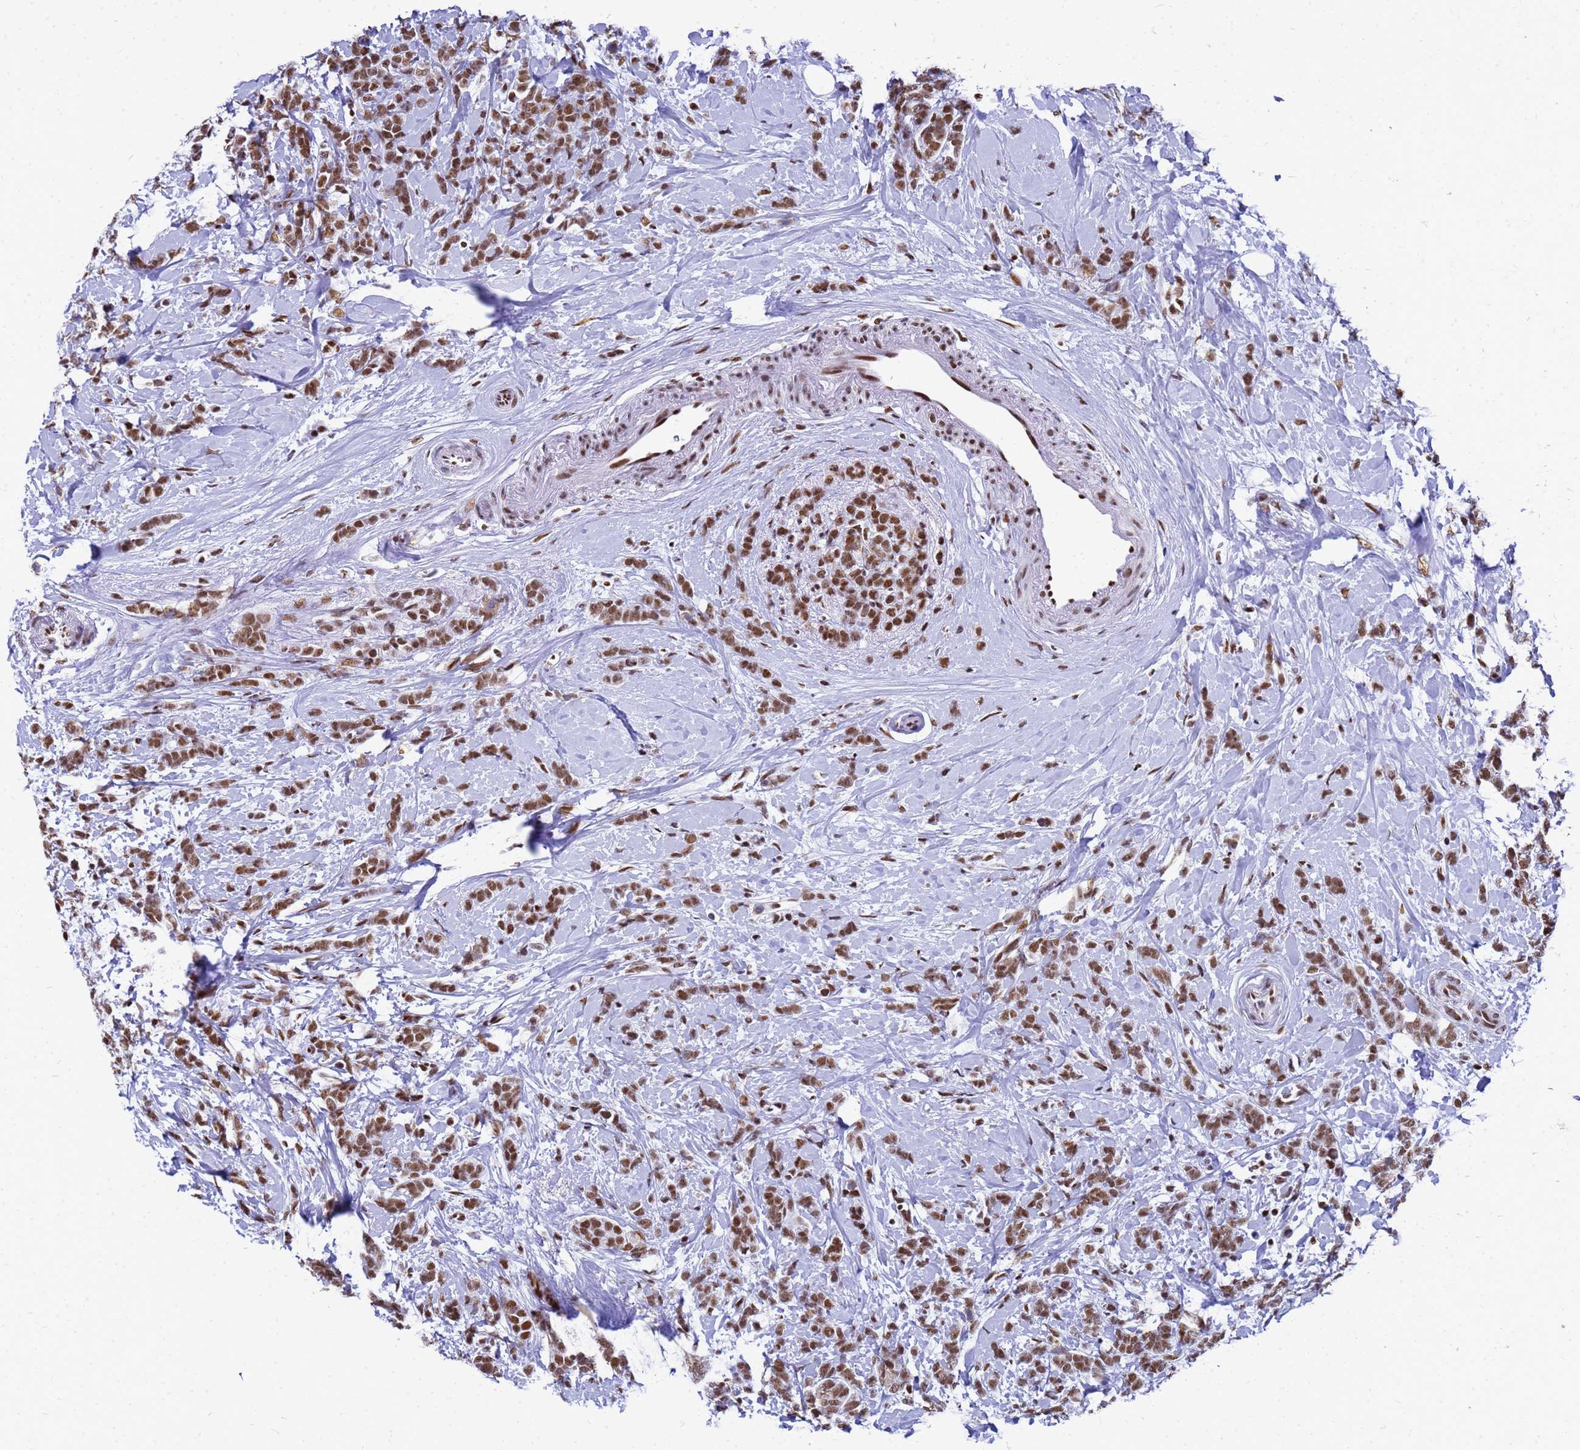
{"staining": {"intensity": "moderate", "quantity": ">75%", "location": "nuclear"}, "tissue": "breast cancer", "cell_type": "Tumor cells", "image_type": "cancer", "snomed": [{"axis": "morphology", "description": "Lobular carcinoma"}, {"axis": "topography", "description": "Breast"}], "caption": "Breast cancer (lobular carcinoma) was stained to show a protein in brown. There is medium levels of moderate nuclear positivity in about >75% of tumor cells. The staining is performed using DAB (3,3'-diaminobenzidine) brown chromogen to label protein expression. The nuclei are counter-stained blue using hematoxylin.", "gene": "SART3", "patient": {"sex": "female", "age": 58}}